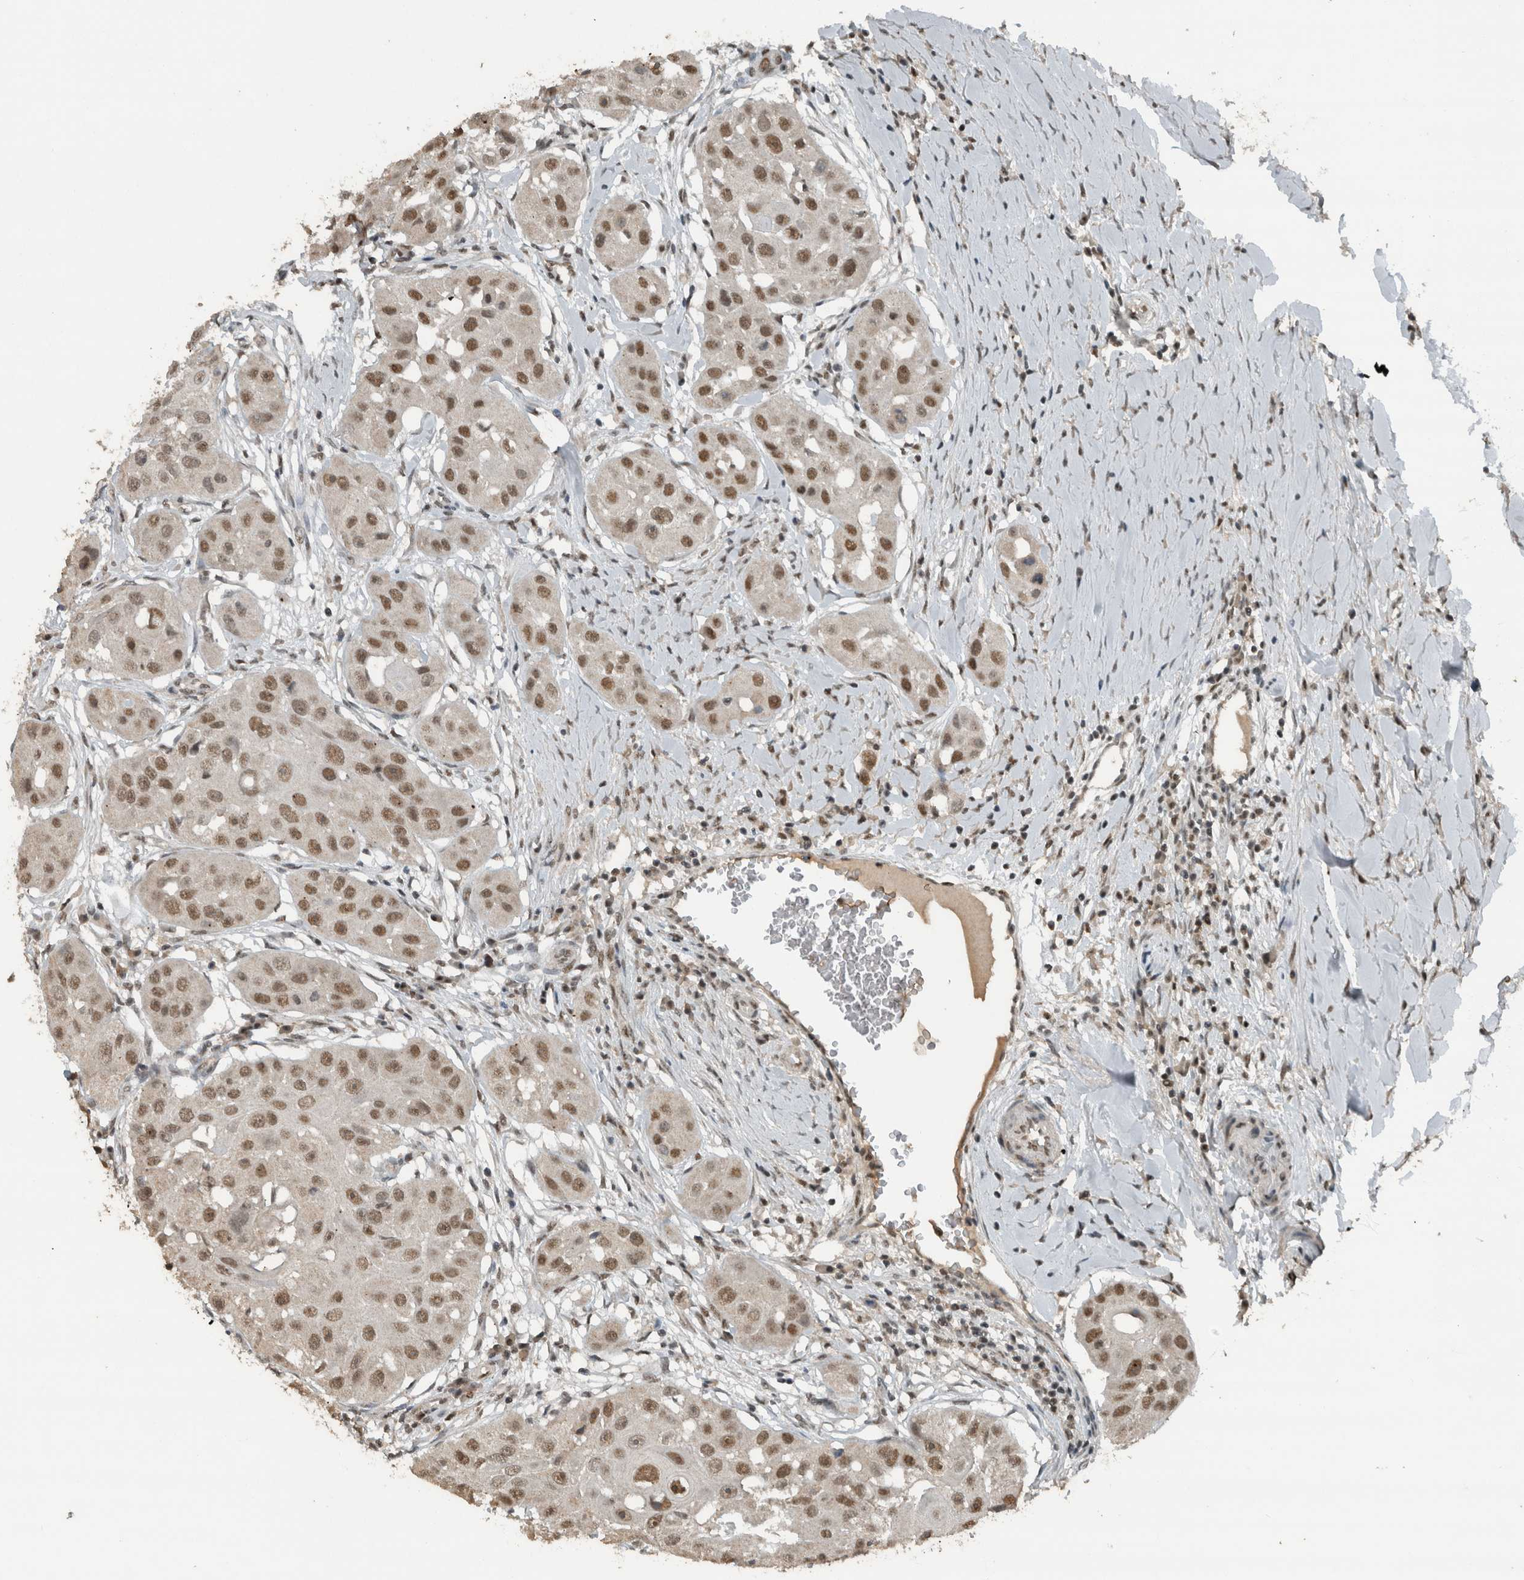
{"staining": {"intensity": "moderate", "quantity": ">75%", "location": "nuclear"}, "tissue": "head and neck cancer", "cell_type": "Tumor cells", "image_type": "cancer", "snomed": [{"axis": "morphology", "description": "Normal tissue, NOS"}, {"axis": "morphology", "description": "Squamous cell carcinoma, NOS"}, {"axis": "topography", "description": "Skeletal muscle"}, {"axis": "topography", "description": "Head-Neck"}], "caption": "Protein analysis of head and neck squamous cell carcinoma tissue displays moderate nuclear positivity in about >75% of tumor cells. The staining is performed using DAB (3,3'-diaminobenzidine) brown chromogen to label protein expression. The nuclei are counter-stained blue using hematoxylin.", "gene": "ZNF24", "patient": {"sex": "male", "age": 51}}